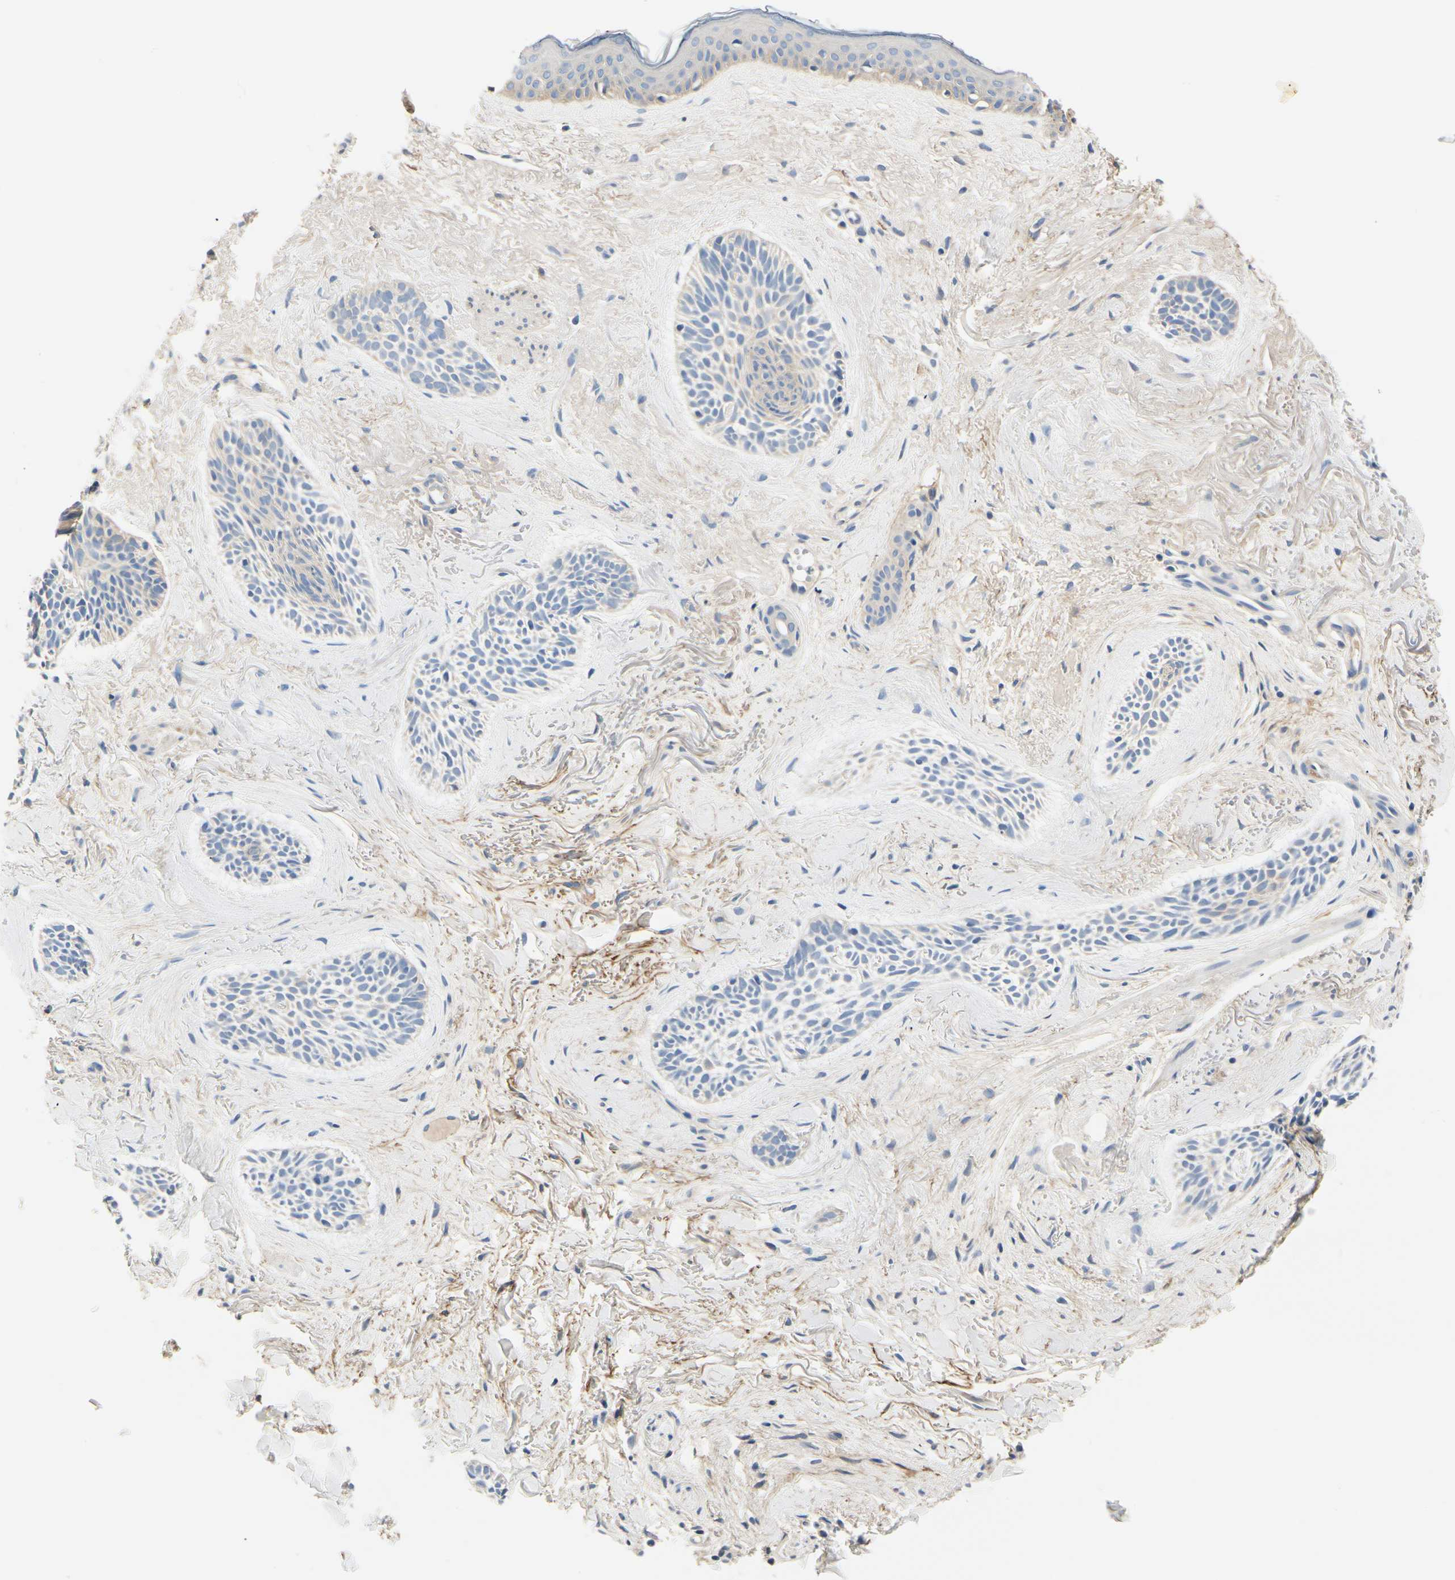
{"staining": {"intensity": "negative", "quantity": "none", "location": "none"}, "tissue": "skin cancer", "cell_type": "Tumor cells", "image_type": "cancer", "snomed": [{"axis": "morphology", "description": "Normal tissue, NOS"}, {"axis": "morphology", "description": "Basal cell carcinoma"}, {"axis": "topography", "description": "Skin"}], "caption": "IHC of skin basal cell carcinoma demonstrates no staining in tumor cells.", "gene": "TGFBR3", "patient": {"sex": "female", "age": 84}}